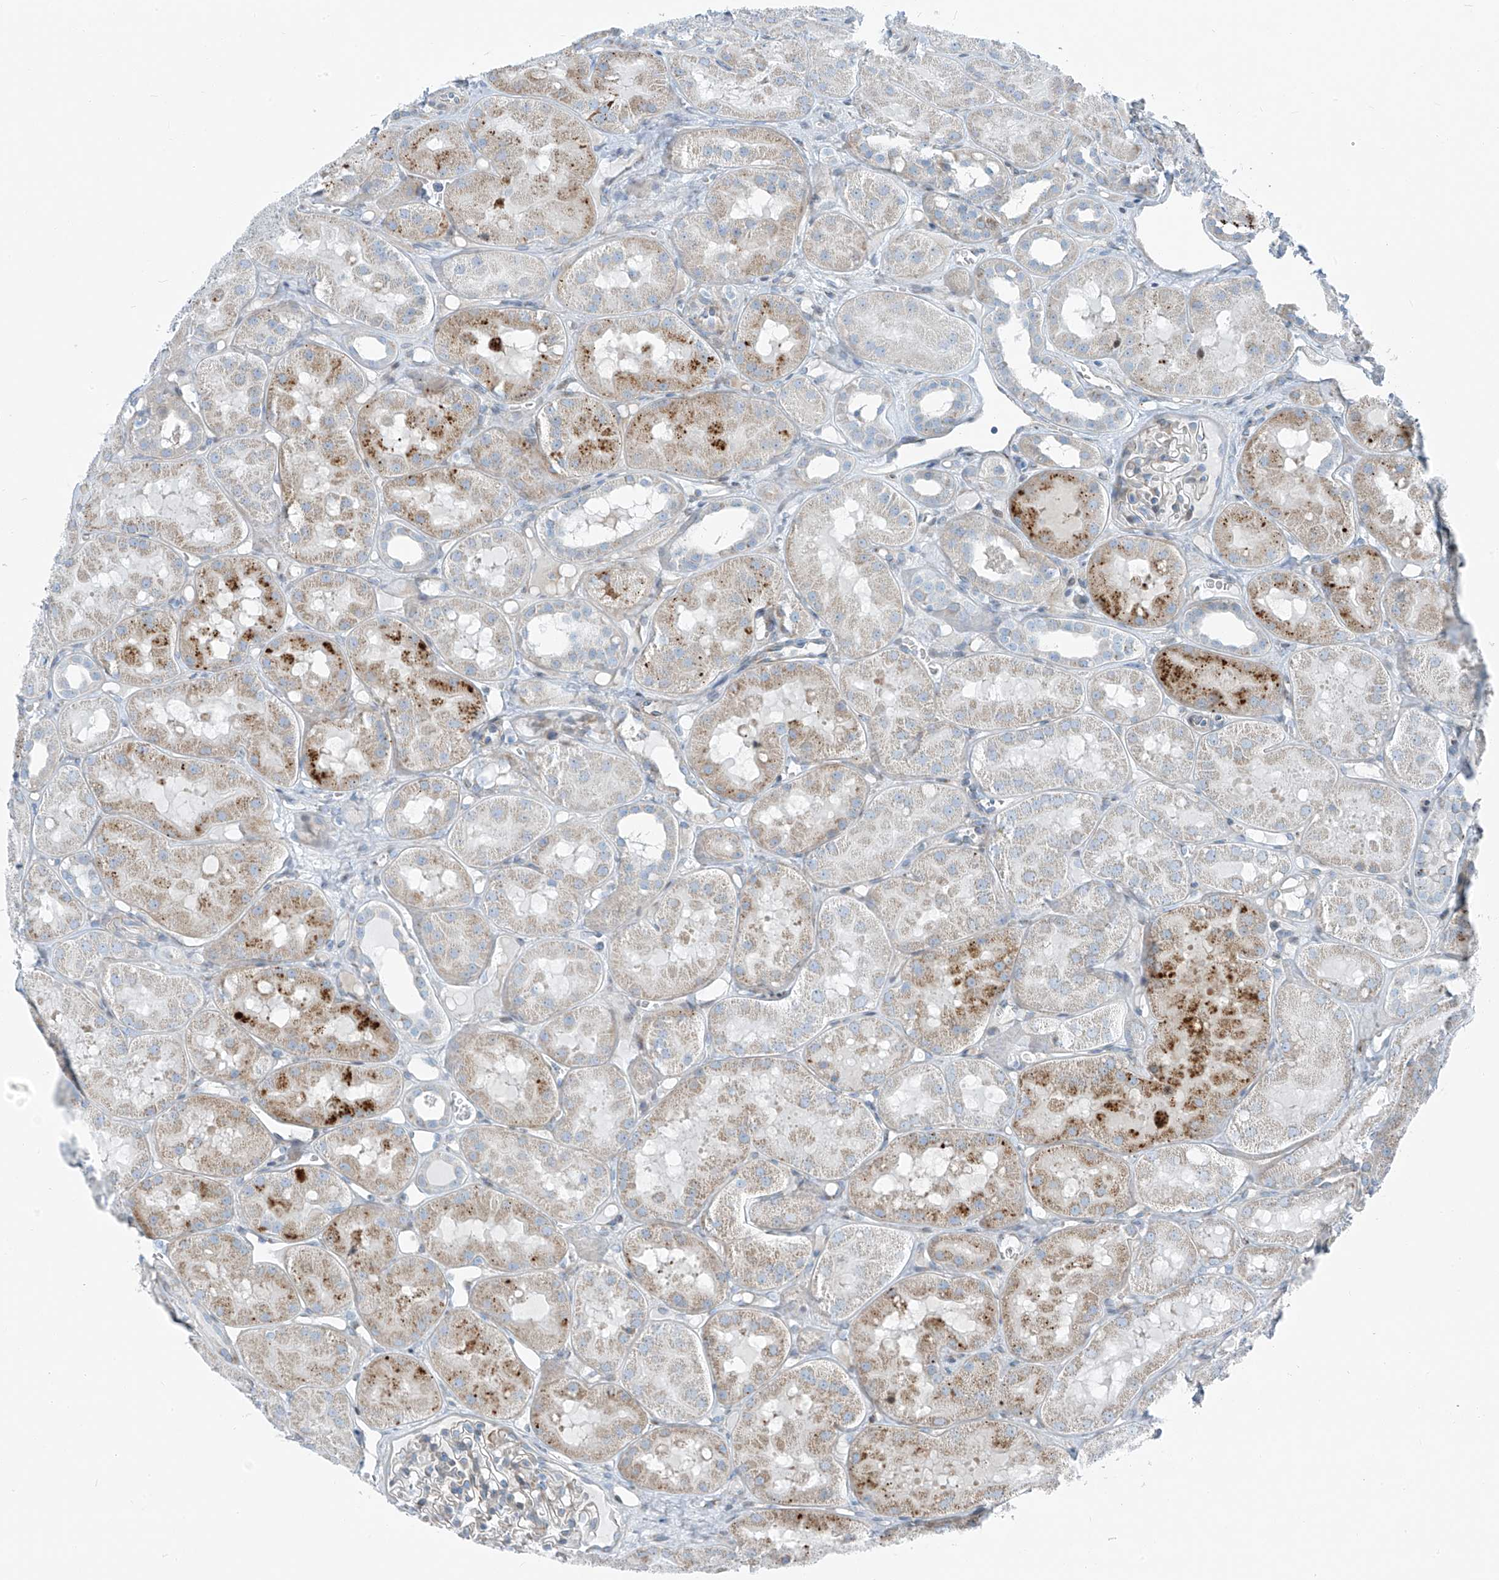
{"staining": {"intensity": "negative", "quantity": "none", "location": "none"}, "tissue": "kidney", "cell_type": "Cells in glomeruli", "image_type": "normal", "snomed": [{"axis": "morphology", "description": "Normal tissue, NOS"}, {"axis": "topography", "description": "Kidney"}], "caption": "This is a histopathology image of immunohistochemistry (IHC) staining of normal kidney, which shows no staining in cells in glomeruli.", "gene": "HIC2", "patient": {"sex": "male", "age": 16}}